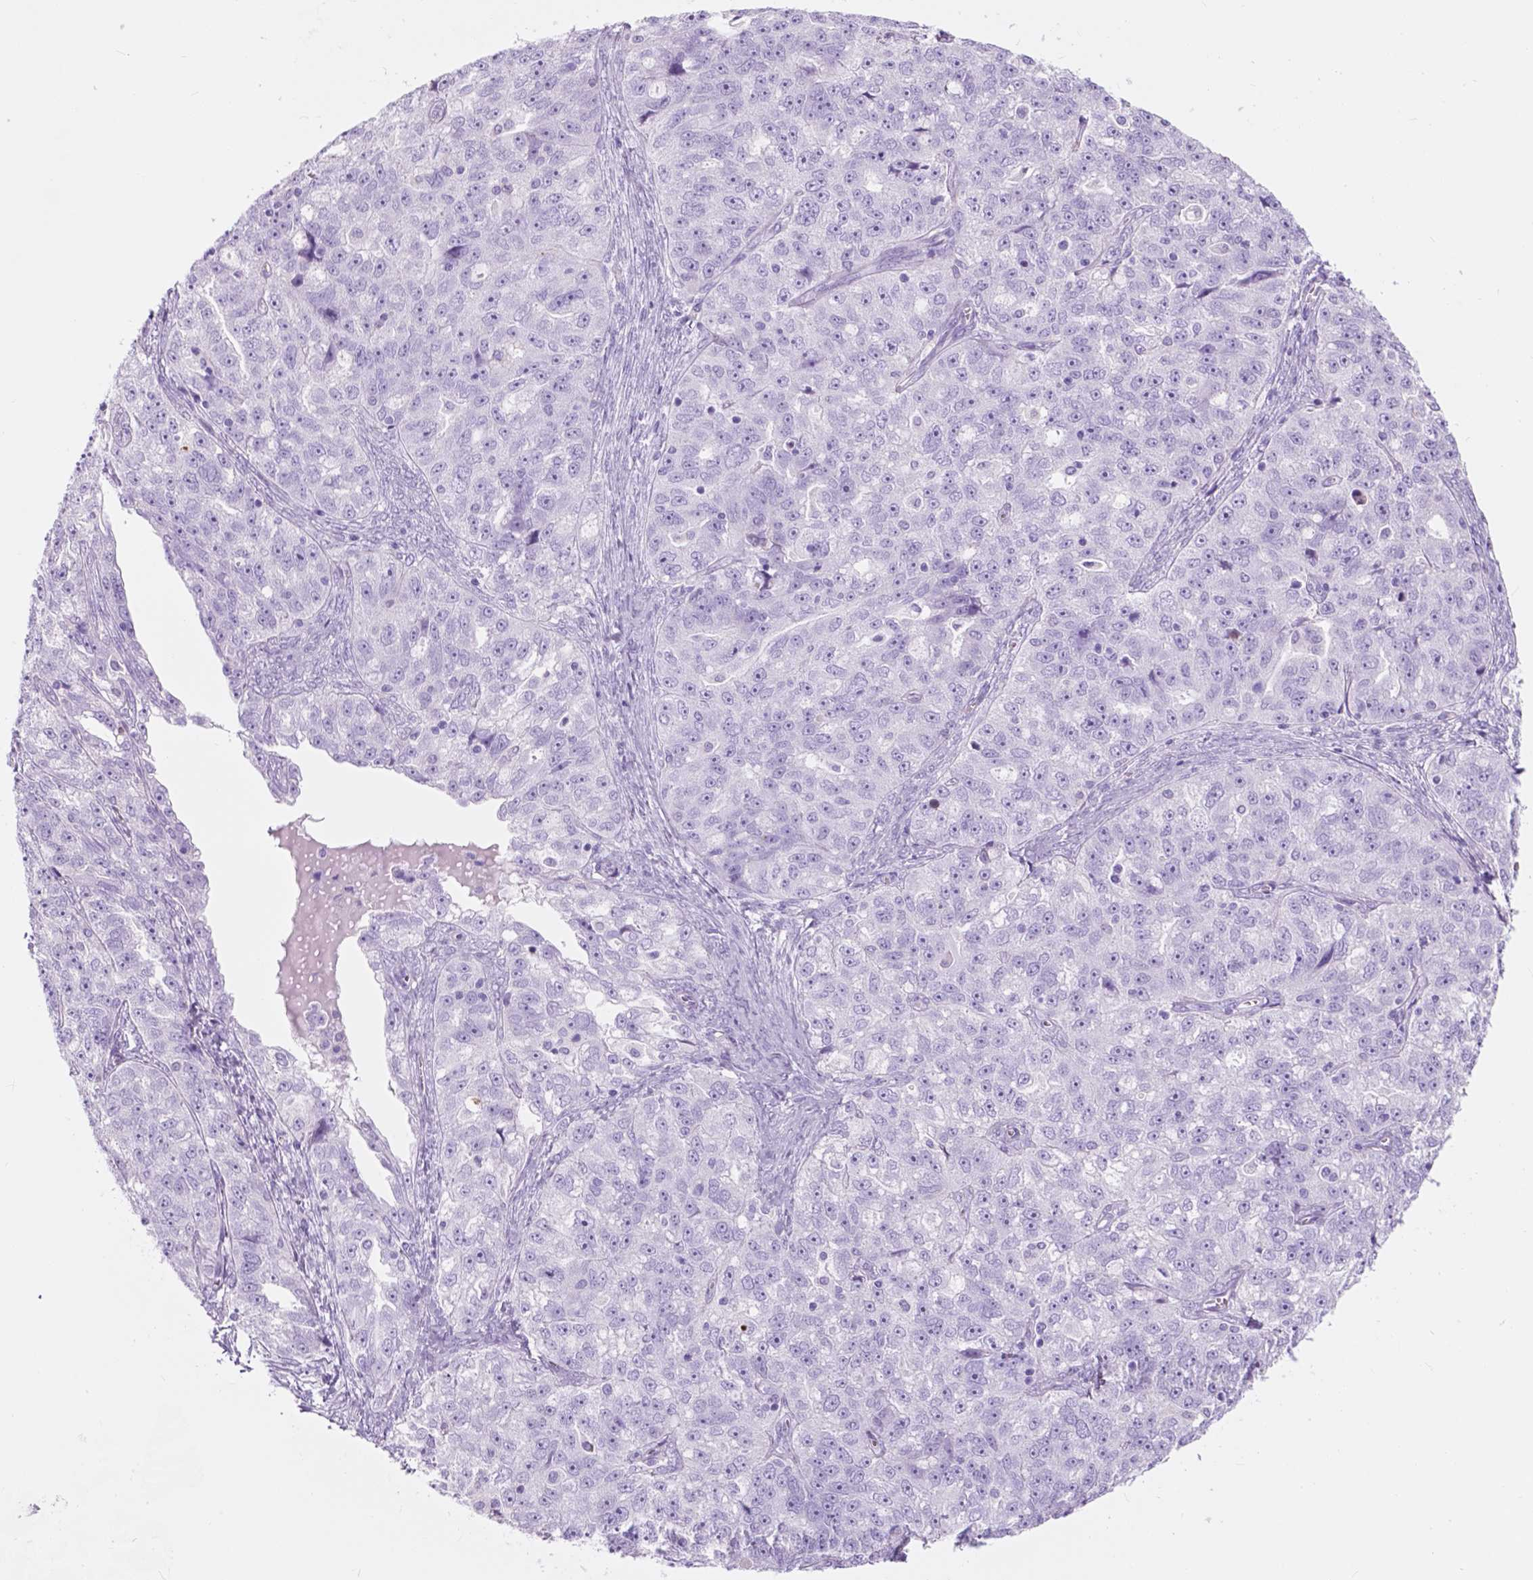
{"staining": {"intensity": "negative", "quantity": "none", "location": "none"}, "tissue": "ovarian cancer", "cell_type": "Tumor cells", "image_type": "cancer", "snomed": [{"axis": "morphology", "description": "Cystadenocarcinoma, serous, NOS"}, {"axis": "topography", "description": "Ovary"}], "caption": "Ovarian cancer (serous cystadenocarcinoma) stained for a protein using IHC exhibits no staining tumor cells.", "gene": "FXYD2", "patient": {"sex": "female", "age": 51}}